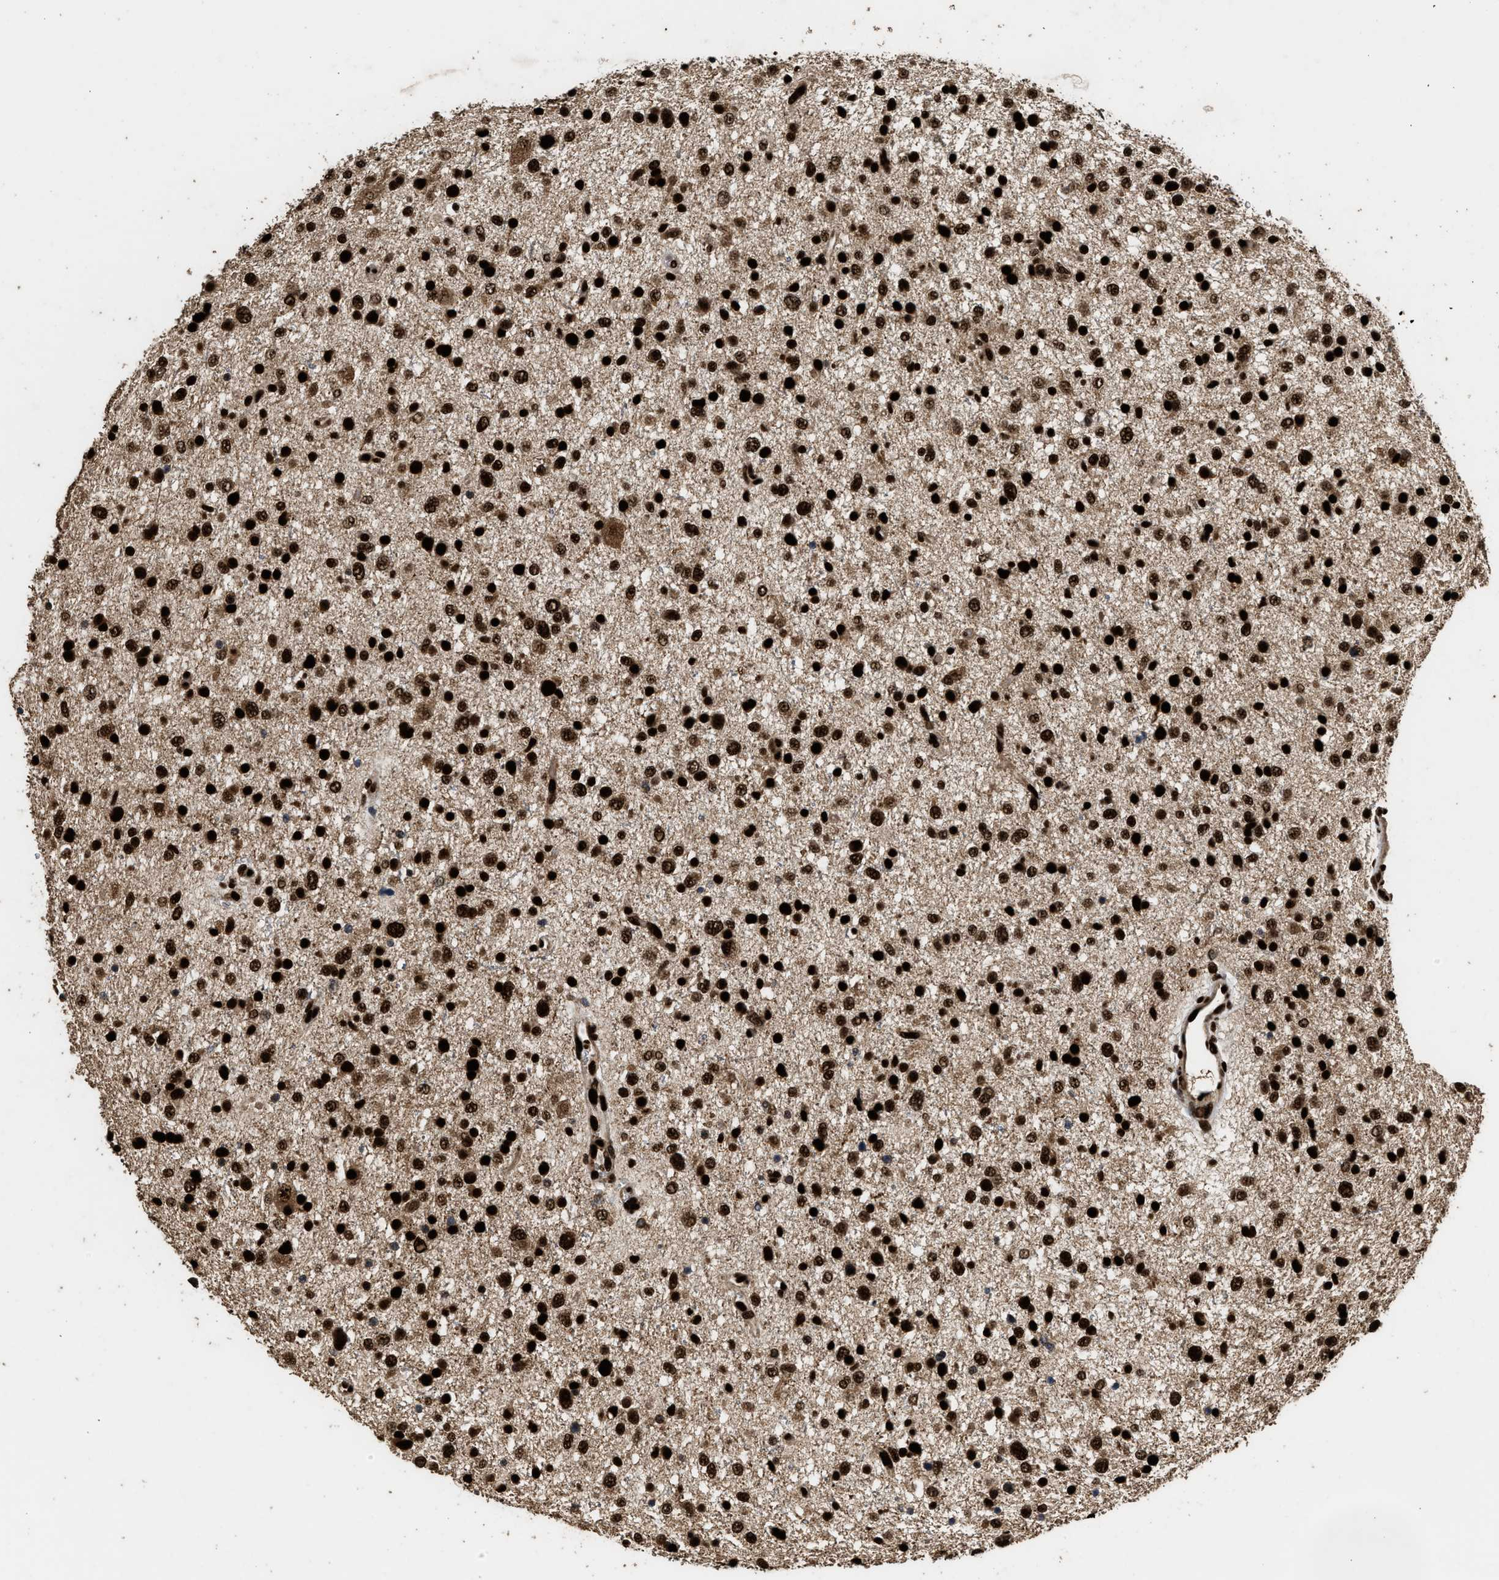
{"staining": {"intensity": "strong", "quantity": ">75%", "location": "nuclear"}, "tissue": "glioma", "cell_type": "Tumor cells", "image_type": "cancer", "snomed": [{"axis": "morphology", "description": "Glioma, malignant, Low grade"}, {"axis": "topography", "description": "Brain"}], "caption": "This photomicrograph displays immunohistochemistry staining of glioma, with high strong nuclear staining in about >75% of tumor cells.", "gene": "PPP4R3B", "patient": {"sex": "female", "age": 37}}